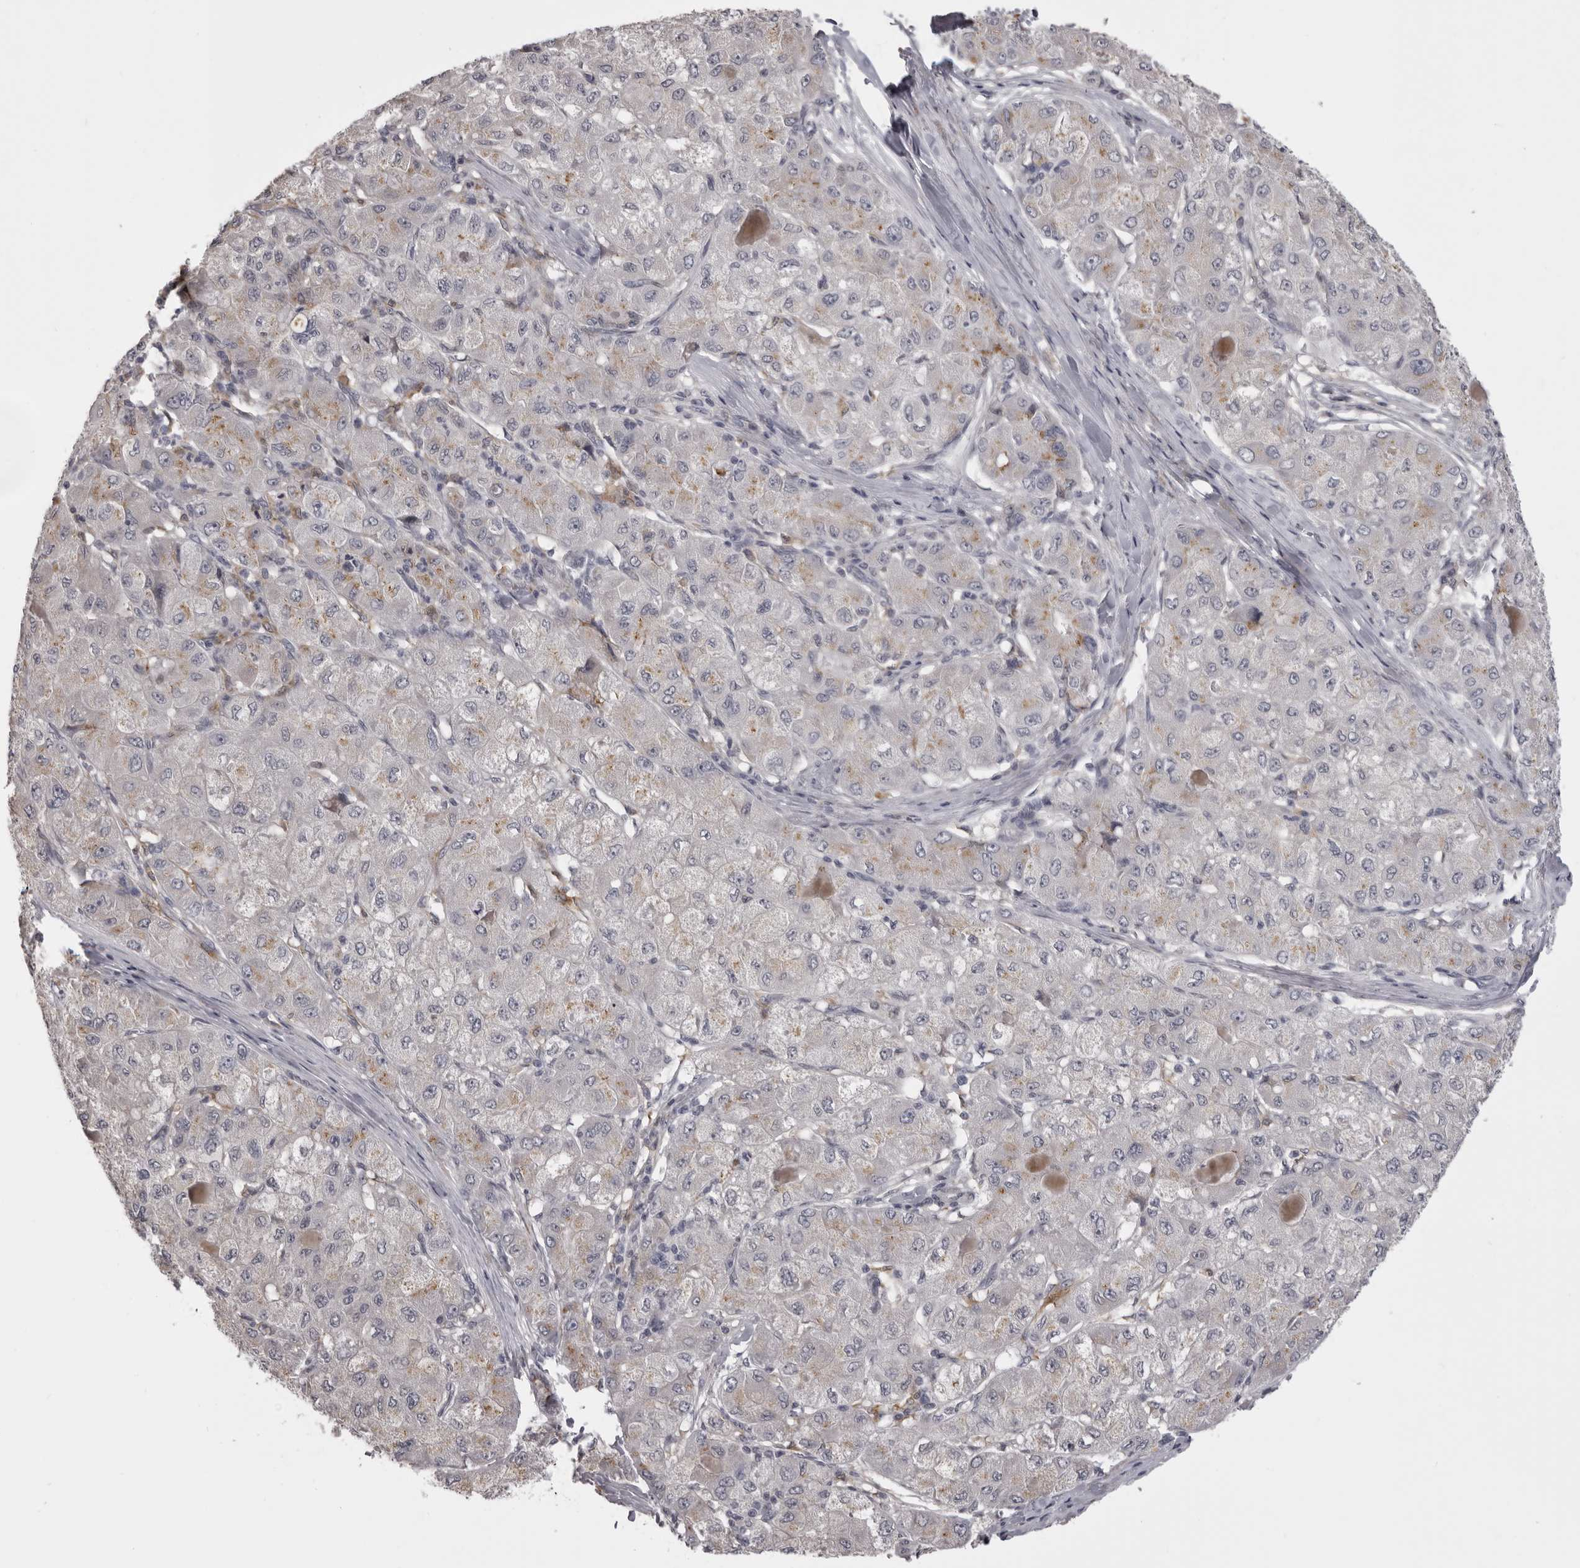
{"staining": {"intensity": "weak", "quantity": "25%-75%", "location": "cytoplasmic/membranous"}, "tissue": "liver cancer", "cell_type": "Tumor cells", "image_type": "cancer", "snomed": [{"axis": "morphology", "description": "Carcinoma, Hepatocellular, NOS"}, {"axis": "topography", "description": "Liver"}], "caption": "The immunohistochemical stain labels weak cytoplasmic/membranous positivity in tumor cells of hepatocellular carcinoma (liver) tissue.", "gene": "NCEH1", "patient": {"sex": "male", "age": 80}}